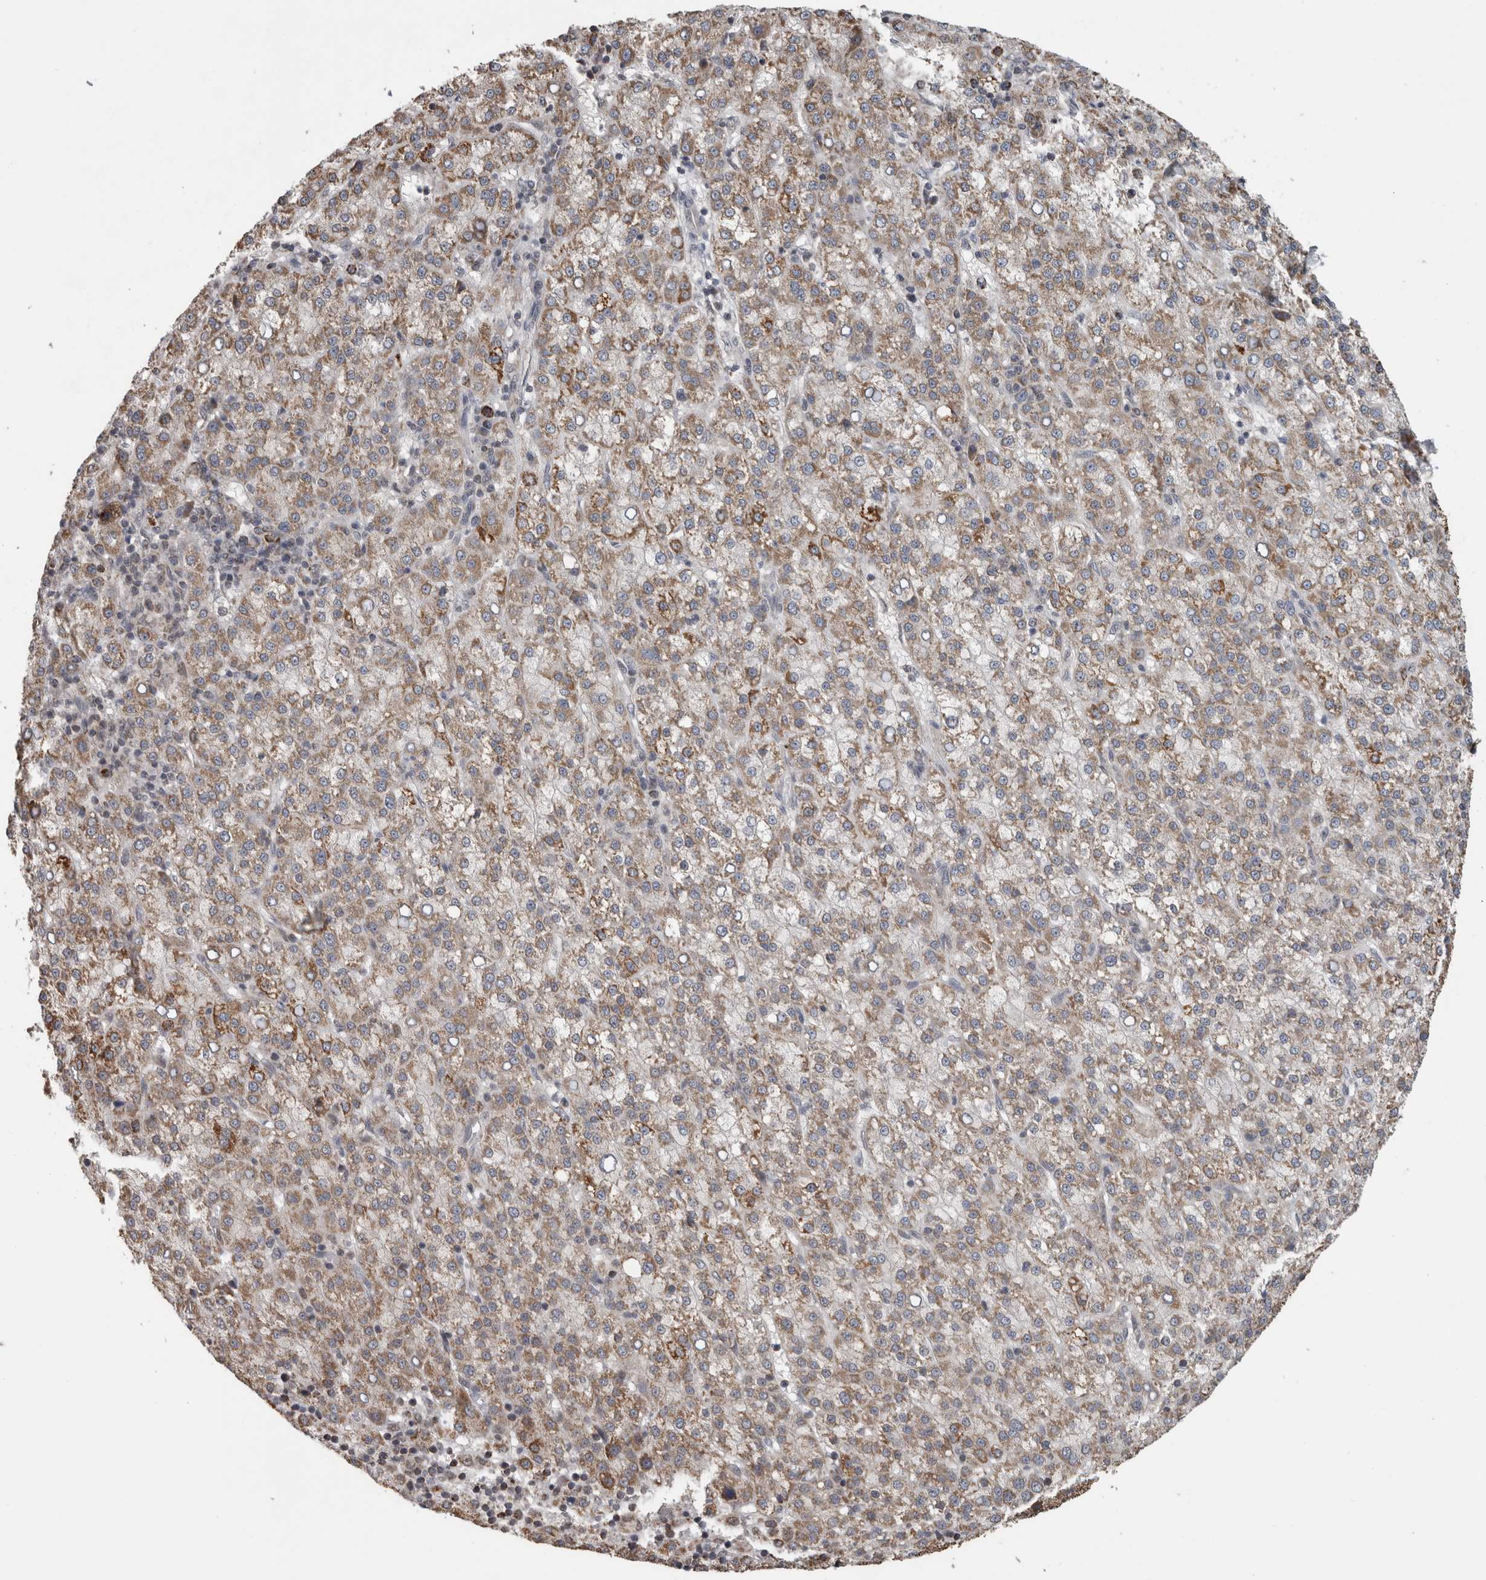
{"staining": {"intensity": "moderate", "quantity": ">75%", "location": "cytoplasmic/membranous"}, "tissue": "liver cancer", "cell_type": "Tumor cells", "image_type": "cancer", "snomed": [{"axis": "morphology", "description": "Carcinoma, Hepatocellular, NOS"}, {"axis": "topography", "description": "Liver"}], "caption": "Tumor cells display moderate cytoplasmic/membranous expression in approximately >75% of cells in liver cancer (hepatocellular carcinoma).", "gene": "OR2K2", "patient": {"sex": "female", "age": 58}}